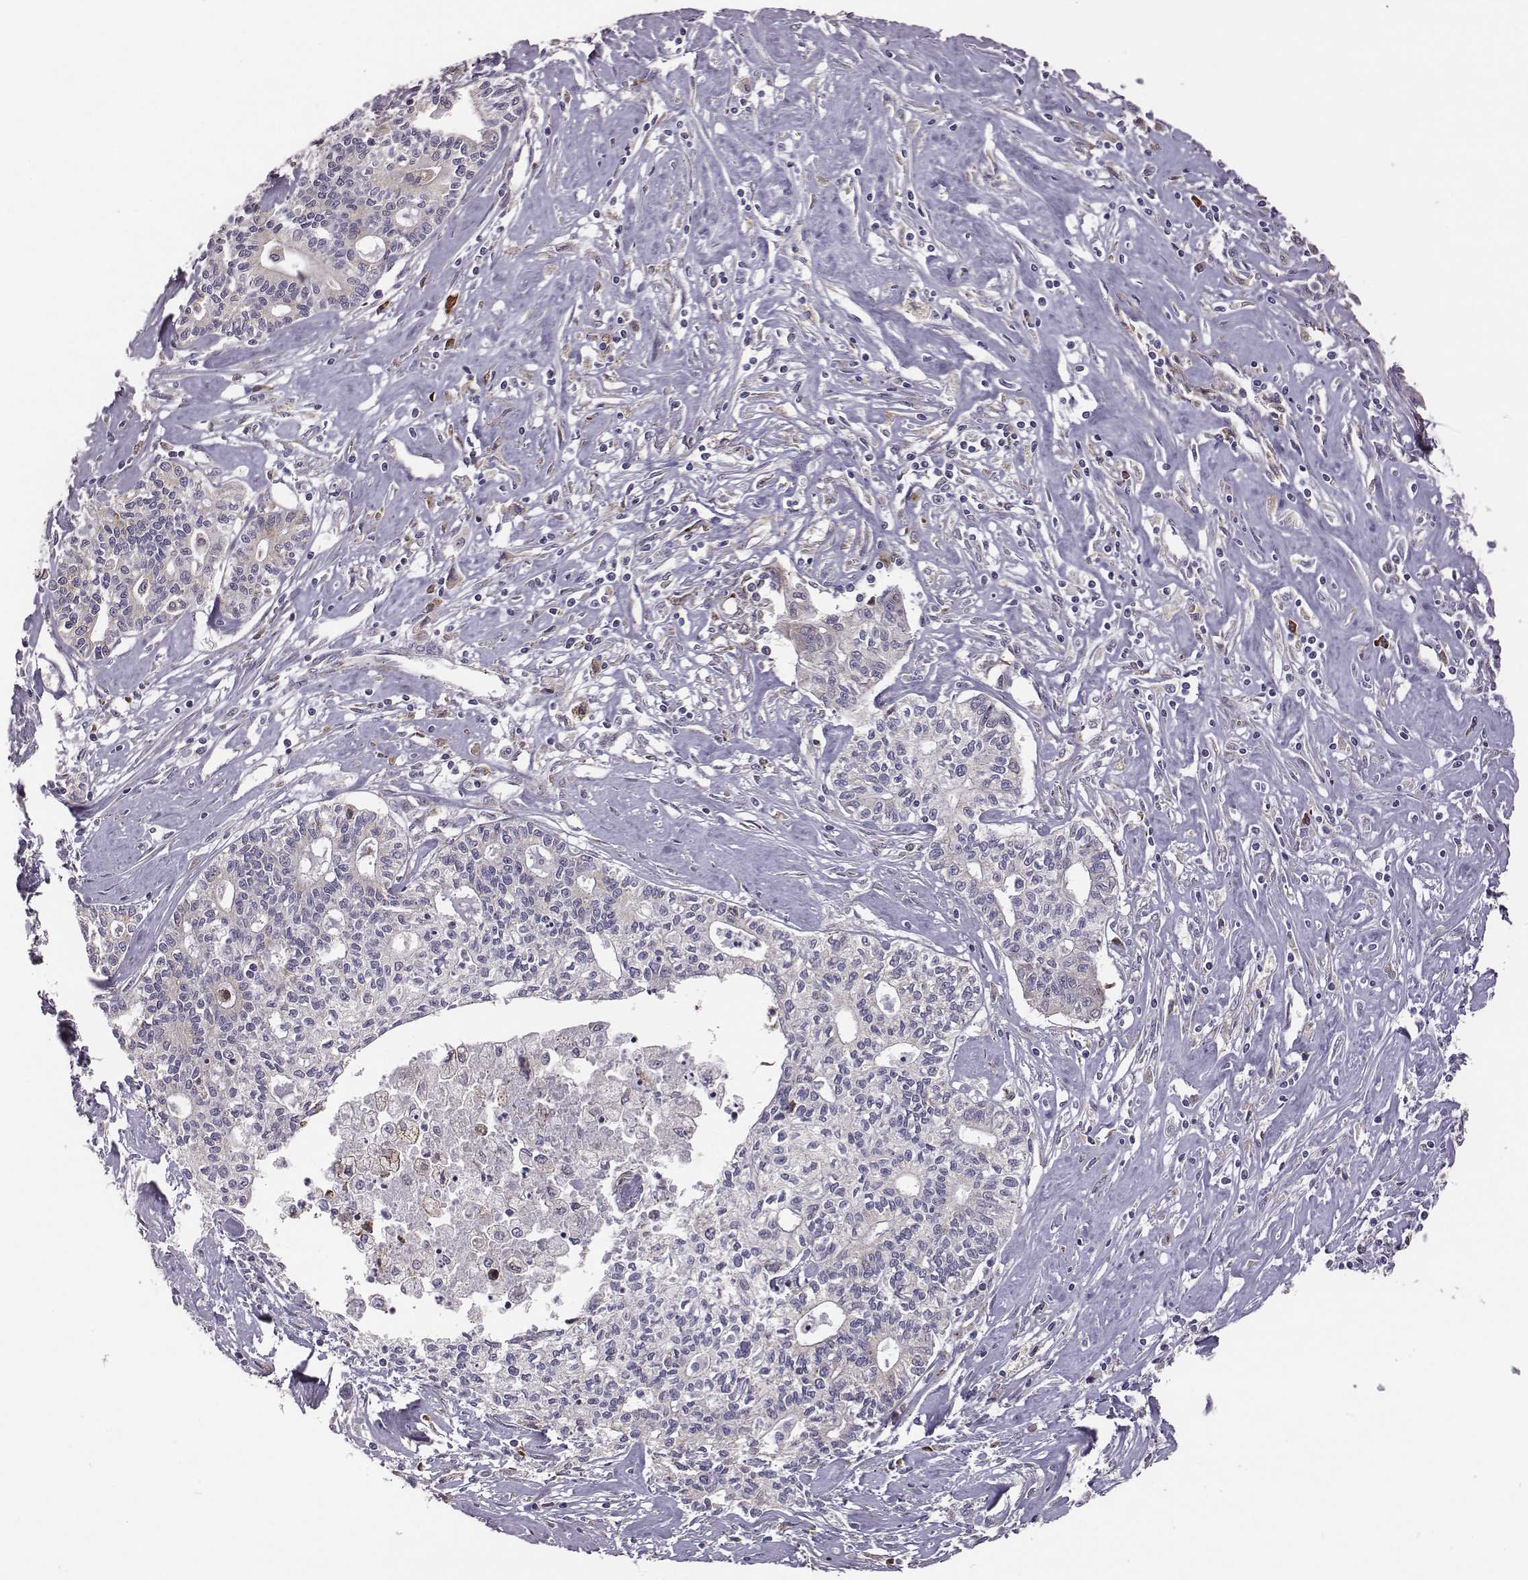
{"staining": {"intensity": "negative", "quantity": "none", "location": "none"}, "tissue": "liver cancer", "cell_type": "Tumor cells", "image_type": "cancer", "snomed": [{"axis": "morphology", "description": "Cholangiocarcinoma"}, {"axis": "topography", "description": "Liver"}], "caption": "IHC of liver cancer (cholangiocarcinoma) reveals no expression in tumor cells. The staining is performed using DAB brown chromogen with nuclei counter-stained in using hematoxylin.", "gene": "SELENOI", "patient": {"sex": "female", "age": 61}}